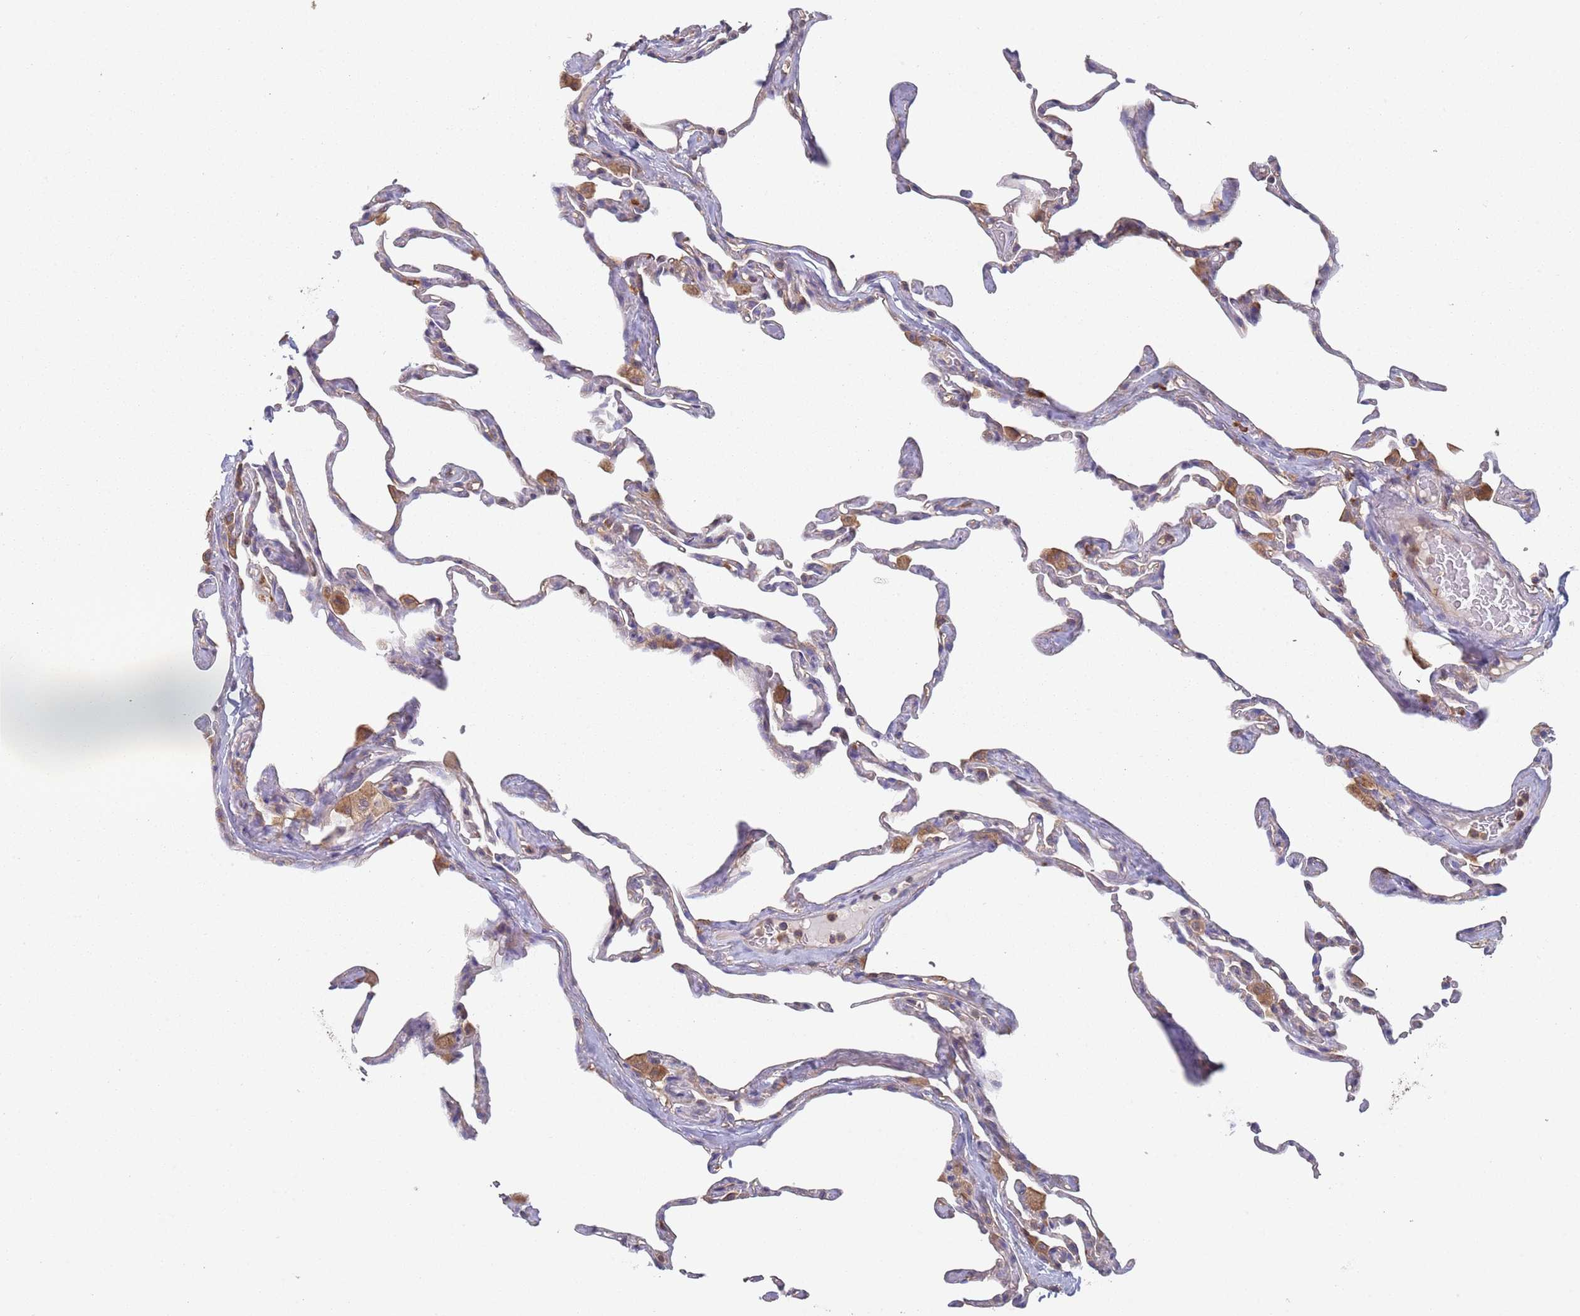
{"staining": {"intensity": "negative", "quantity": "none", "location": "none"}, "tissue": "lung", "cell_type": "Alveolar cells", "image_type": "normal", "snomed": [{"axis": "morphology", "description": "Normal tissue, NOS"}, {"axis": "topography", "description": "Lung"}], "caption": "An IHC image of normal lung is shown. There is no staining in alveolar cells of lung.", "gene": "GDI1", "patient": {"sex": "male", "age": 65}}